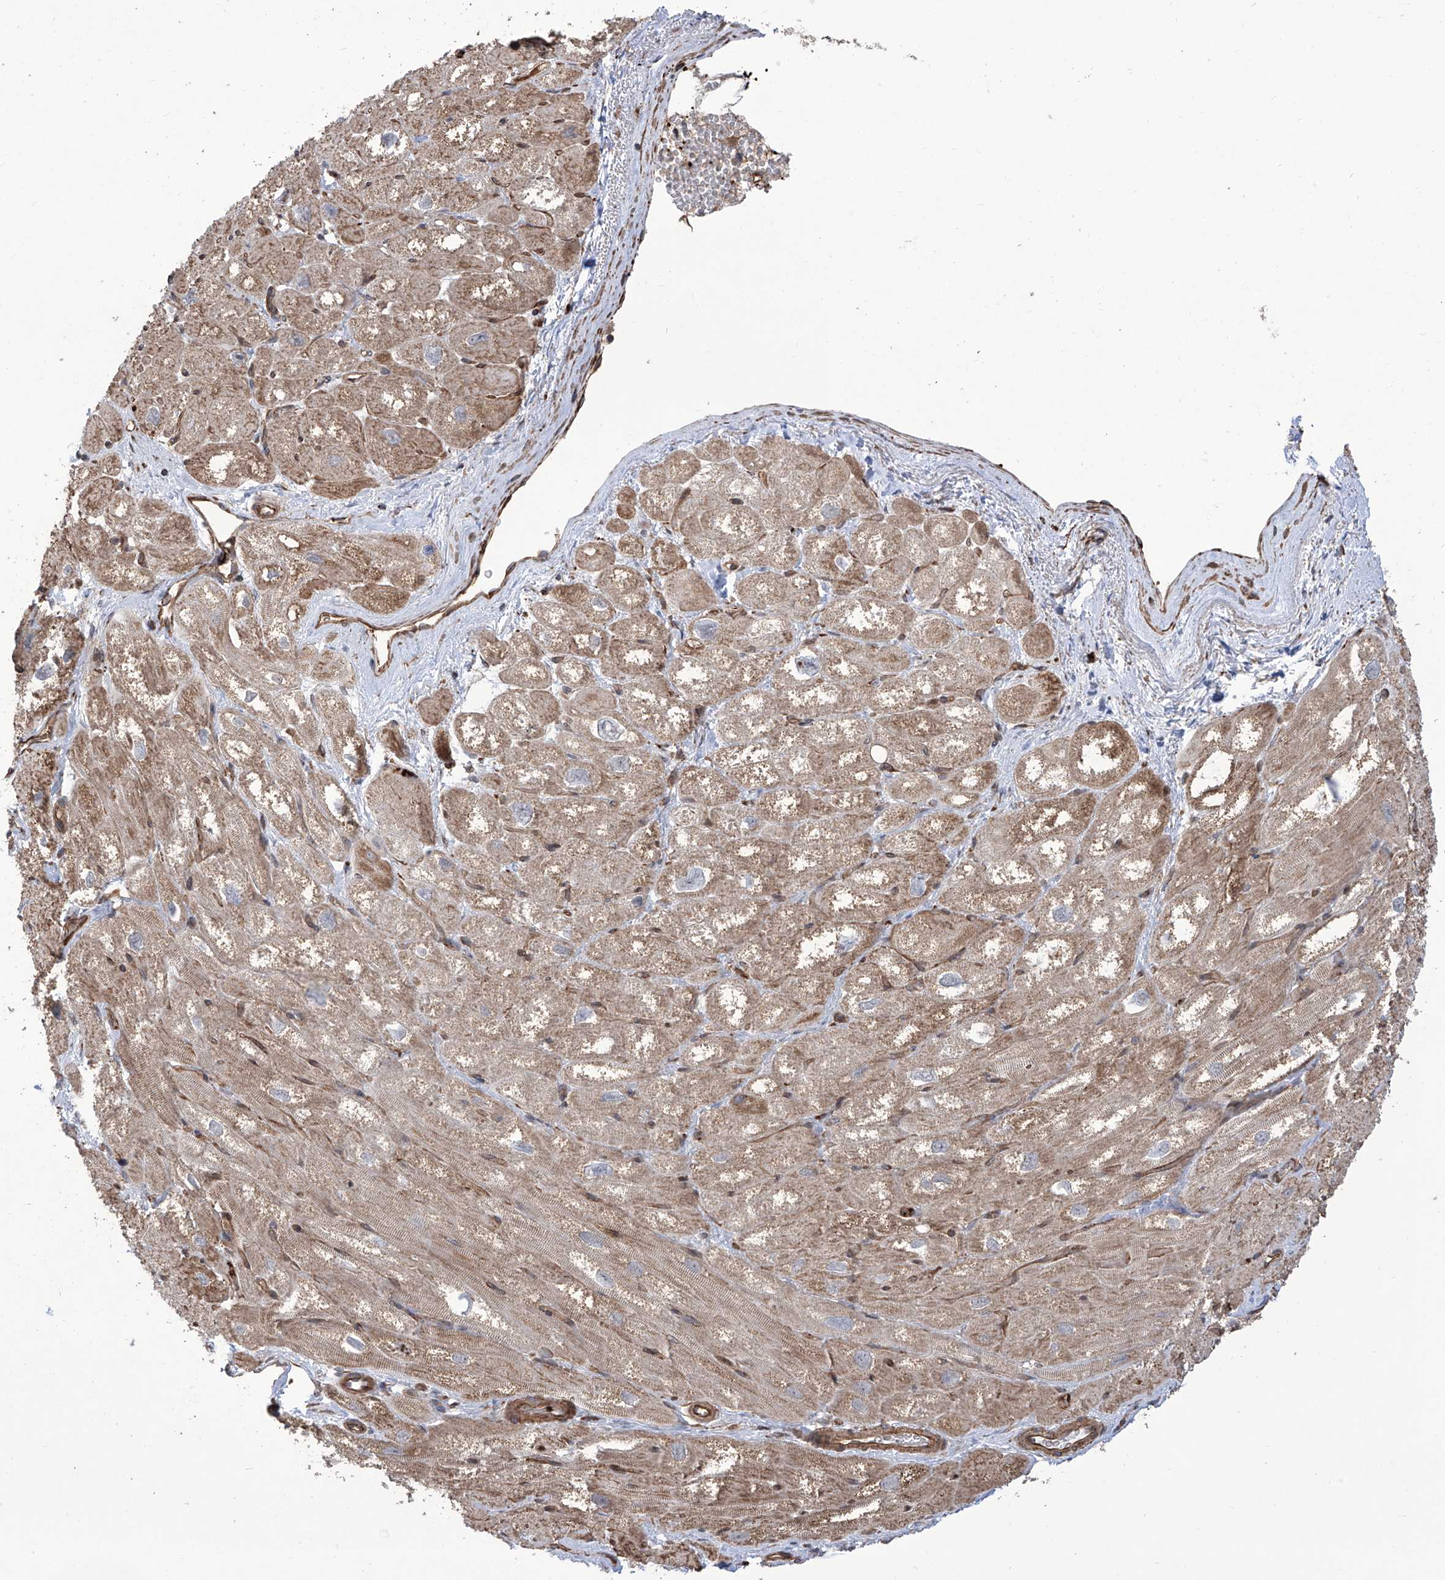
{"staining": {"intensity": "moderate", "quantity": ">75%", "location": "cytoplasmic/membranous"}, "tissue": "heart muscle", "cell_type": "Cardiomyocytes", "image_type": "normal", "snomed": [{"axis": "morphology", "description": "Normal tissue, NOS"}, {"axis": "topography", "description": "Heart"}], "caption": "An IHC micrograph of unremarkable tissue is shown. Protein staining in brown labels moderate cytoplasmic/membranous positivity in heart muscle within cardiomyocytes. The staining is performed using DAB (3,3'-diaminobenzidine) brown chromogen to label protein expression. The nuclei are counter-stained blue using hematoxylin.", "gene": "APAF1", "patient": {"sex": "male", "age": 50}}